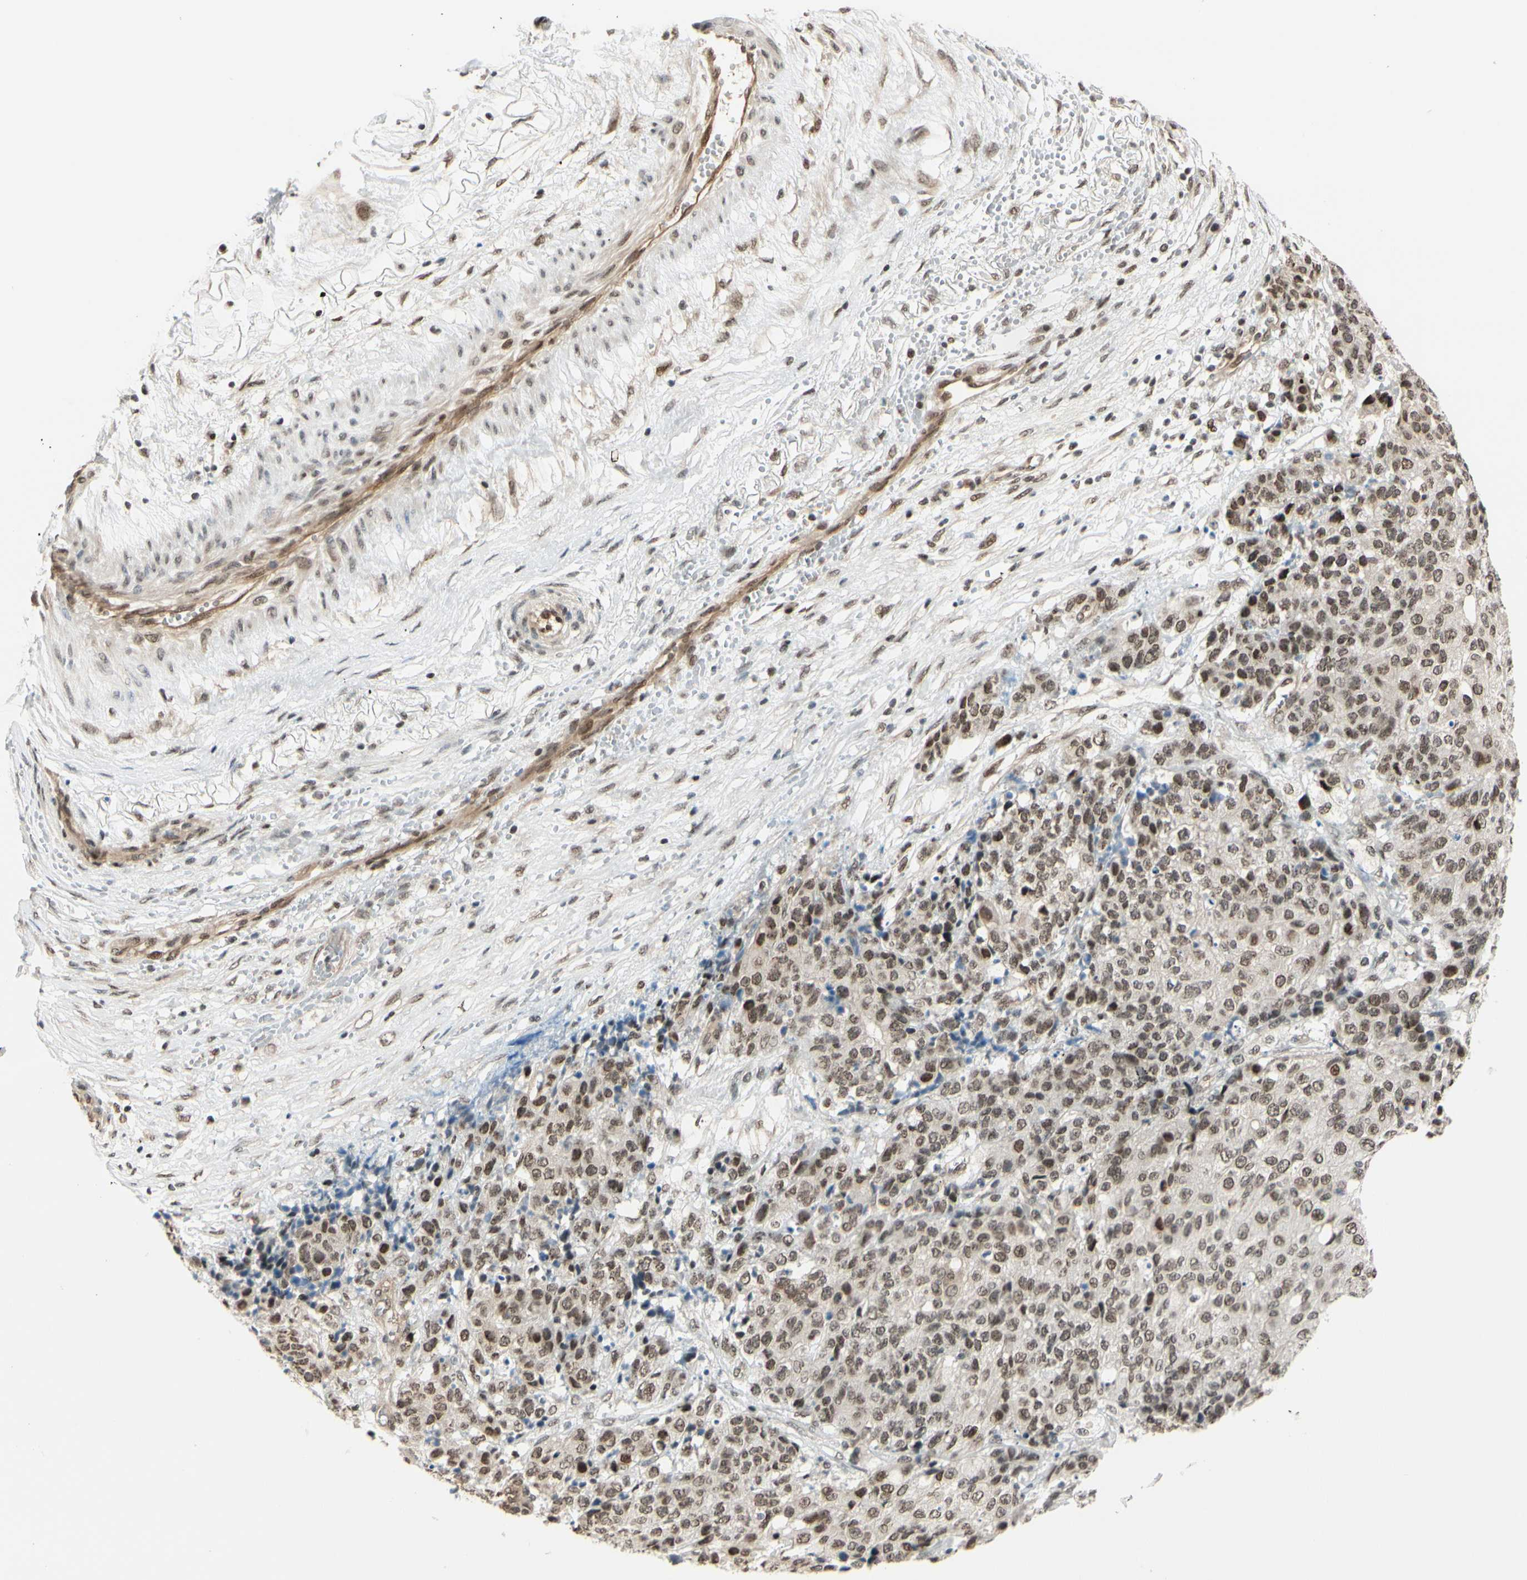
{"staining": {"intensity": "weak", "quantity": ">75%", "location": "cytoplasmic/membranous"}, "tissue": "ovarian cancer", "cell_type": "Tumor cells", "image_type": "cancer", "snomed": [{"axis": "morphology", "description": "Carcinoma, endometroid"}, {"axis": "topography", "description": "Ovary"}], "caption": "Immunohistochemical staining of ovarian endometroid carcinoma demonstrates weak cytoplasmic/membranous protein positivity in approximately >75% of tumor cells.", "gene": "SUFU", "patient": {"sex": "female", "age": 42}}